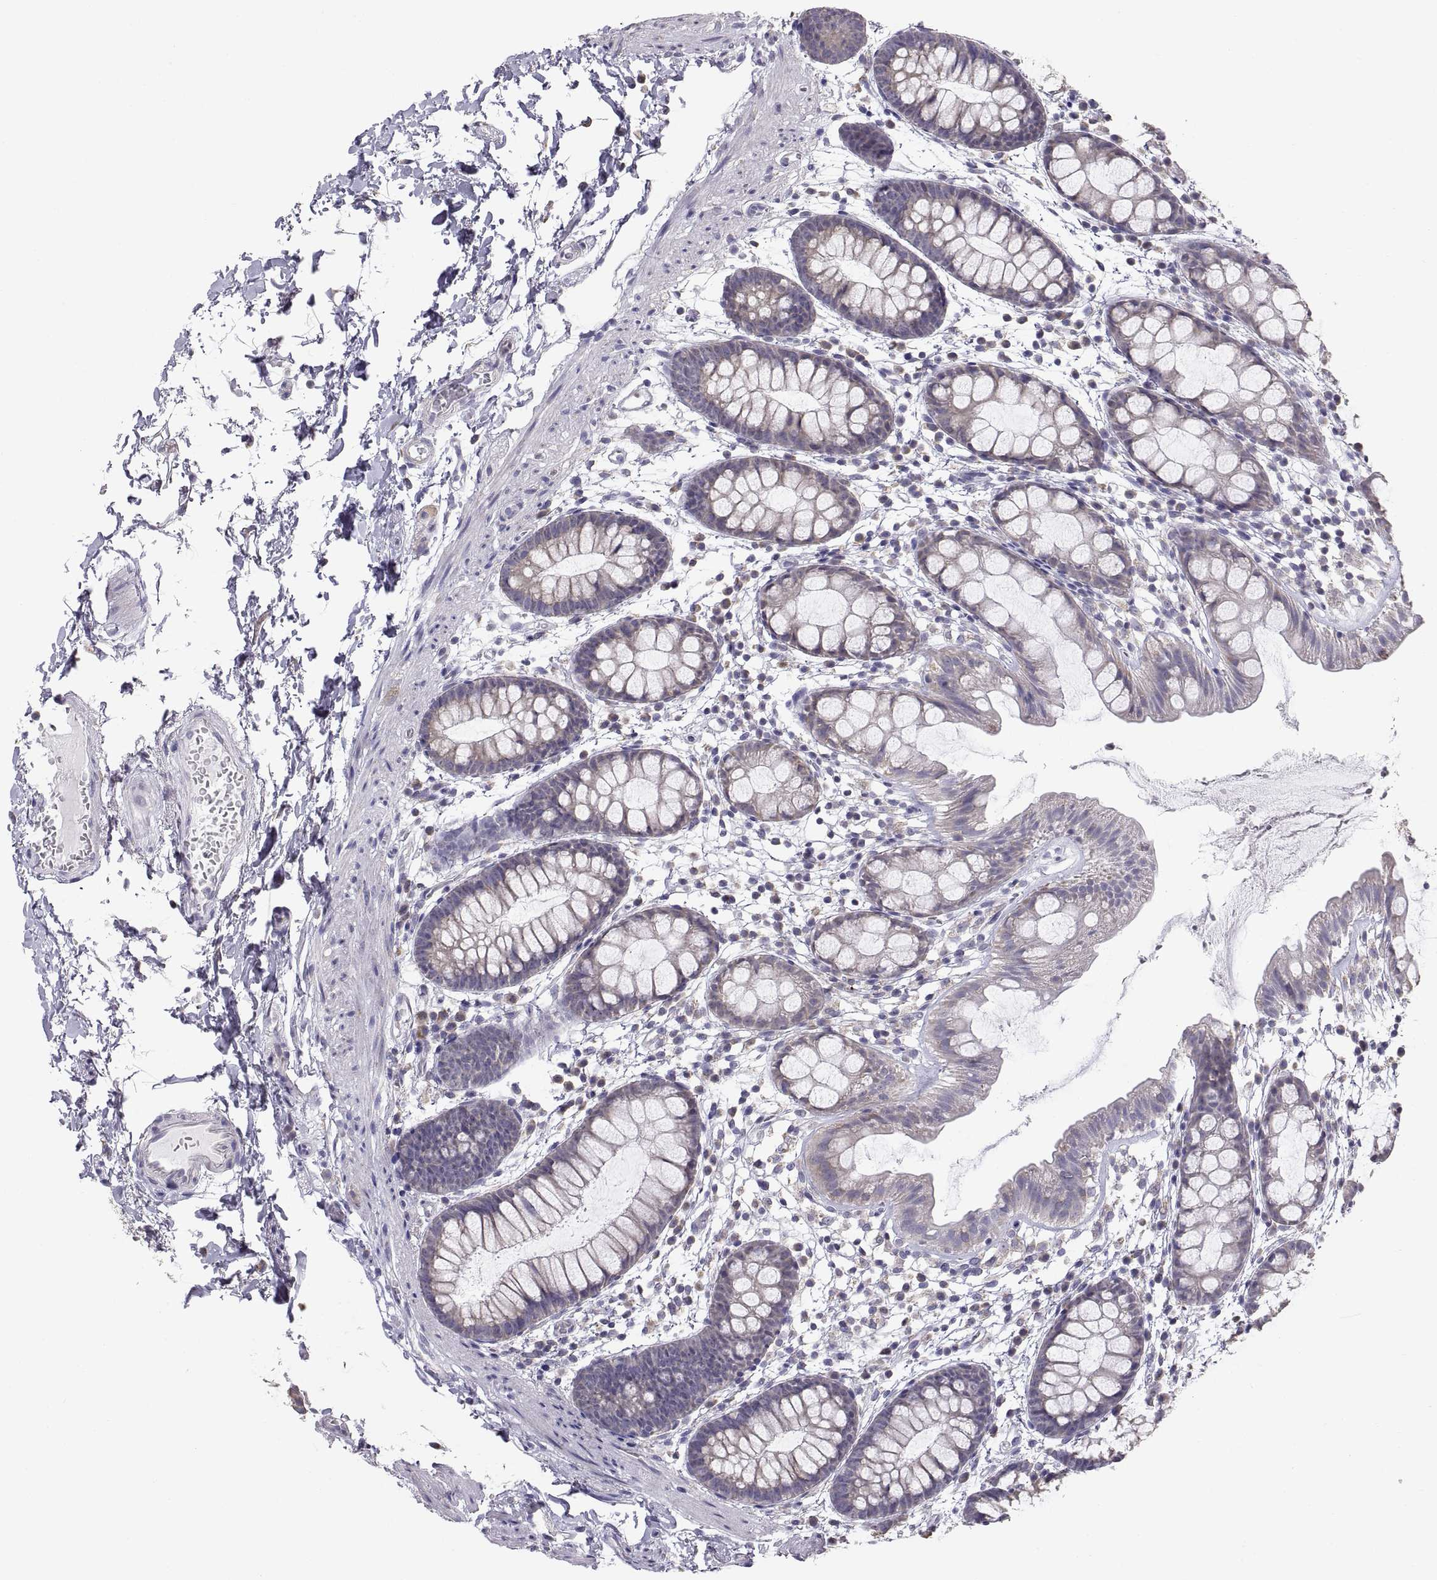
{"staining": {"intensity": "negative", "quantity": "none", "location": "none"}, "tissue": "rectum", "cell_type": "Glandular cells", "image_type": "normal", "snomed": [{"axis": "morphology", "description": "Normal tissue, NOS"}, {"axis": "topography", "description": "Rectum"}], "caption": "Immunohistochemistry (IHC) of unremarkable human rectum shows no staining in glandular cells. Nuclei are stained in blue.", "gene": "TNNC1", "patient": {"sex": "male", "age": 57}}